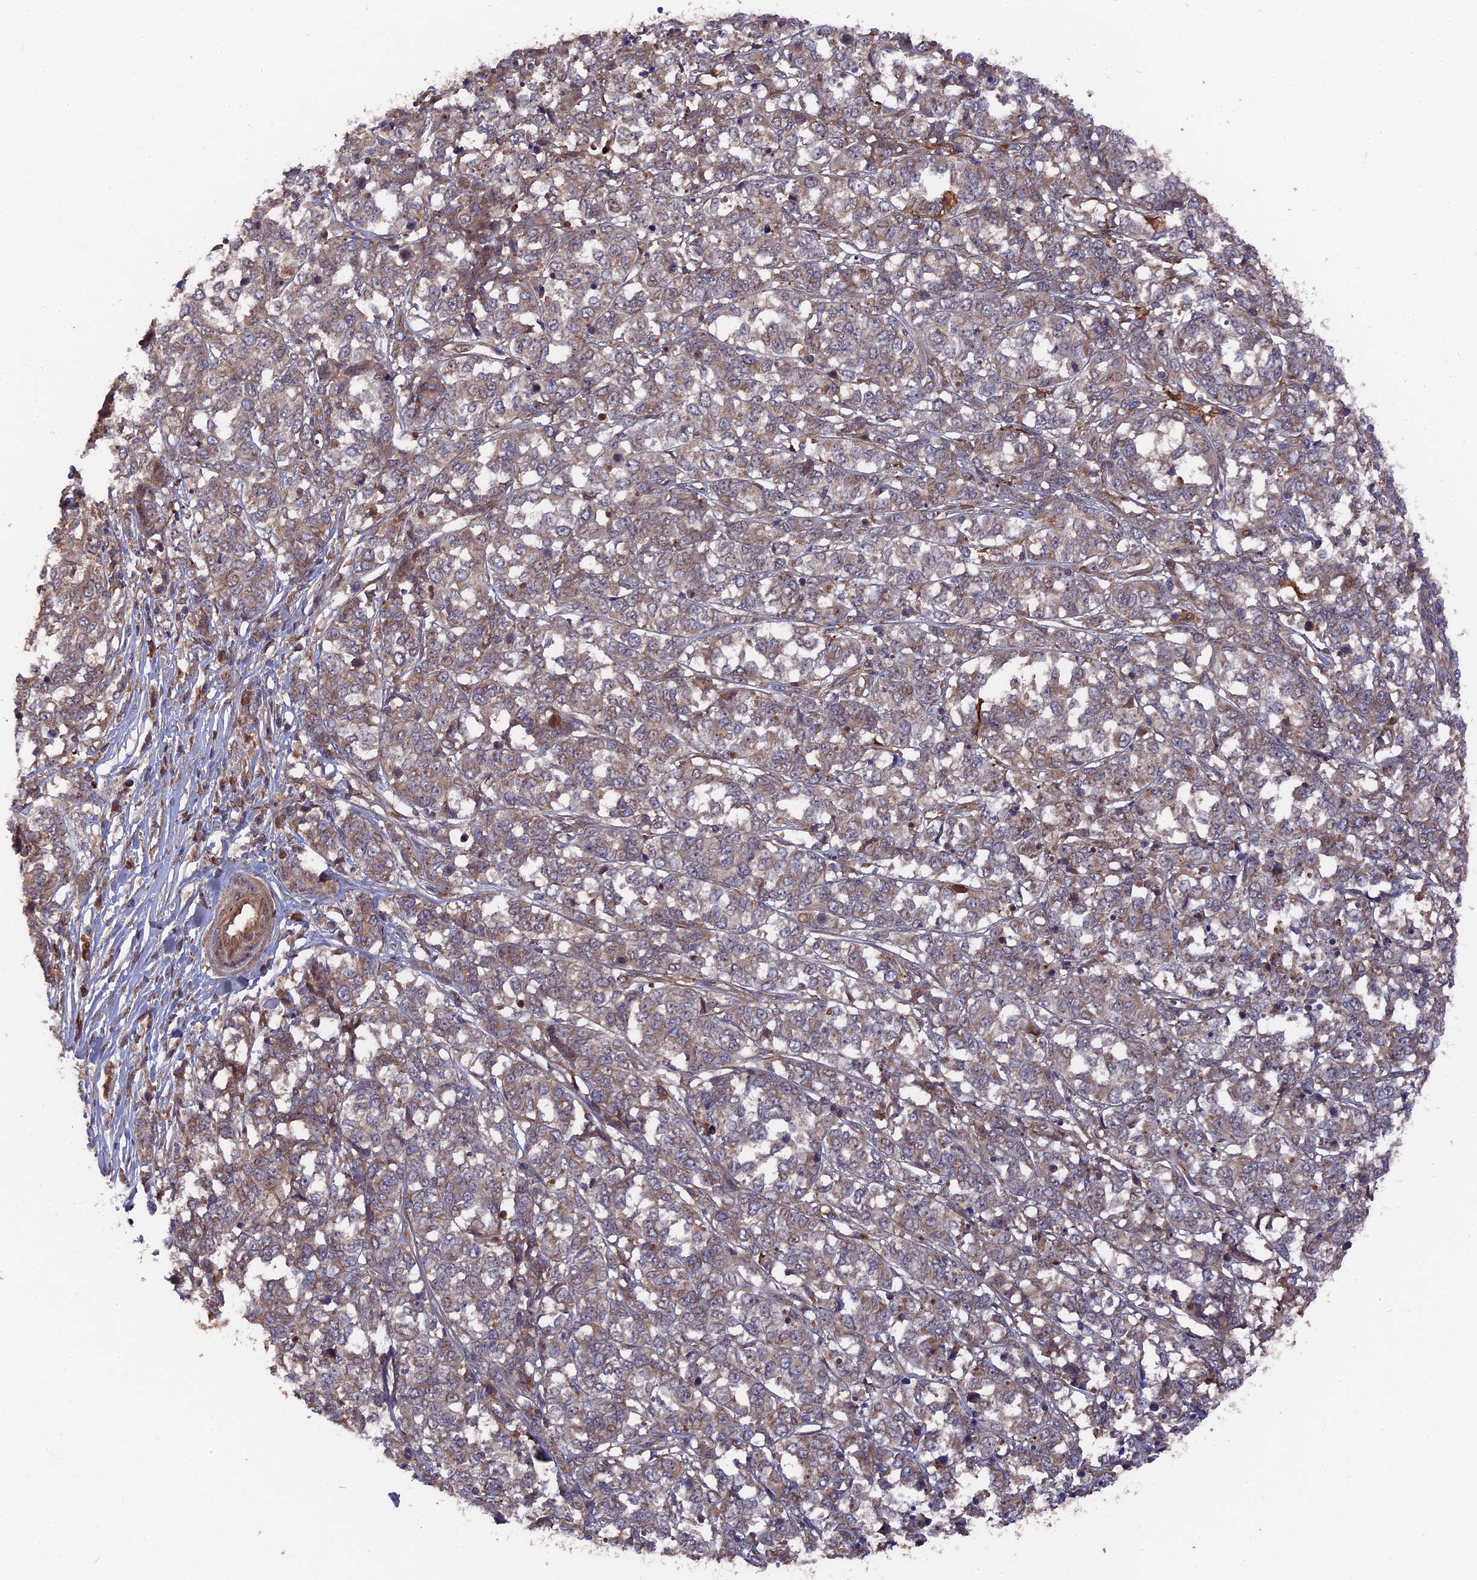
{"staining": {"intensity": "weak", "quantity": "<25%", "location": "cytoplasmic/membranous"}, "tissue": "melanoma", "cell_type": "Tumor cells", "image_type": "cancer", "snomed": [{"axis": "morphology", "description": "Malignant melanoma, NOS"}, {"axis": "topography", "description": "Skin"}], "caption": "Melanoma was stained to show a protein in brown. There is no significant positivity in tumor cells. (IHC, brightfield microscopy, high magnification).", "gene": "DEF8", "patient": {"sex": "female", "age": 72}}